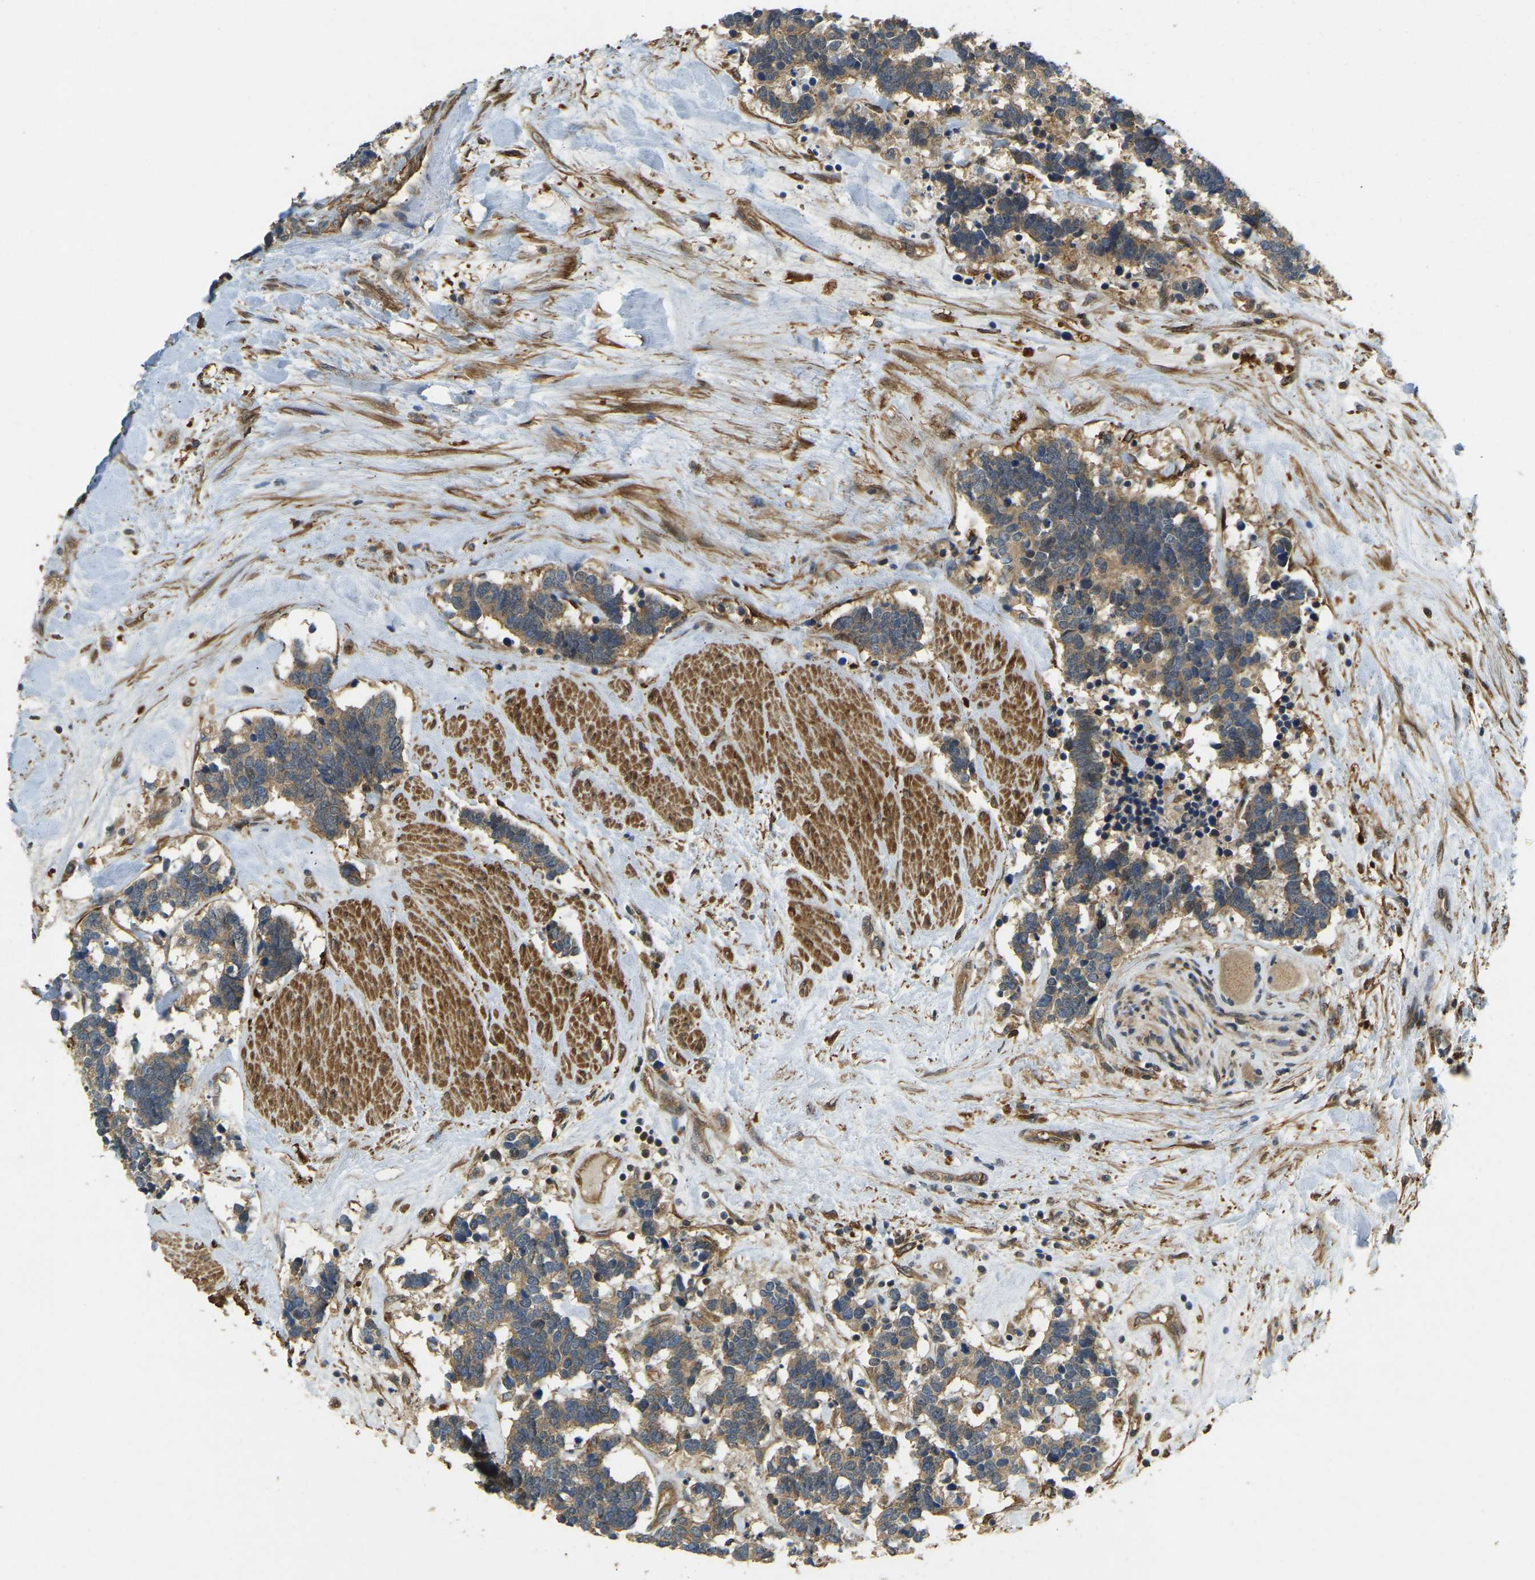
{"staining": {"intensity": "moderate", "quantity": ">75%", "location": "cytoplasmic/membranous"}, "tissue": "carcinoid", "cell_type": "Tumor cells", "image_type": "cancer", "snomed": [{"axis": "morphology", "description": "Carcinoma, NOS"}, {"axis": "morphology", "description": "Carcinoid, malignant, NOS"}, {"axis": "topography", "description": "Urinary bladder"}], "caption": "Carcinoma stained with immunohistochemistry demonstrates moderate cytoplasmic/membranous positivity in about >75% of tumor cells.", "gene": "ERGIC1", "patient": {"sex": "male", "age": 57}}